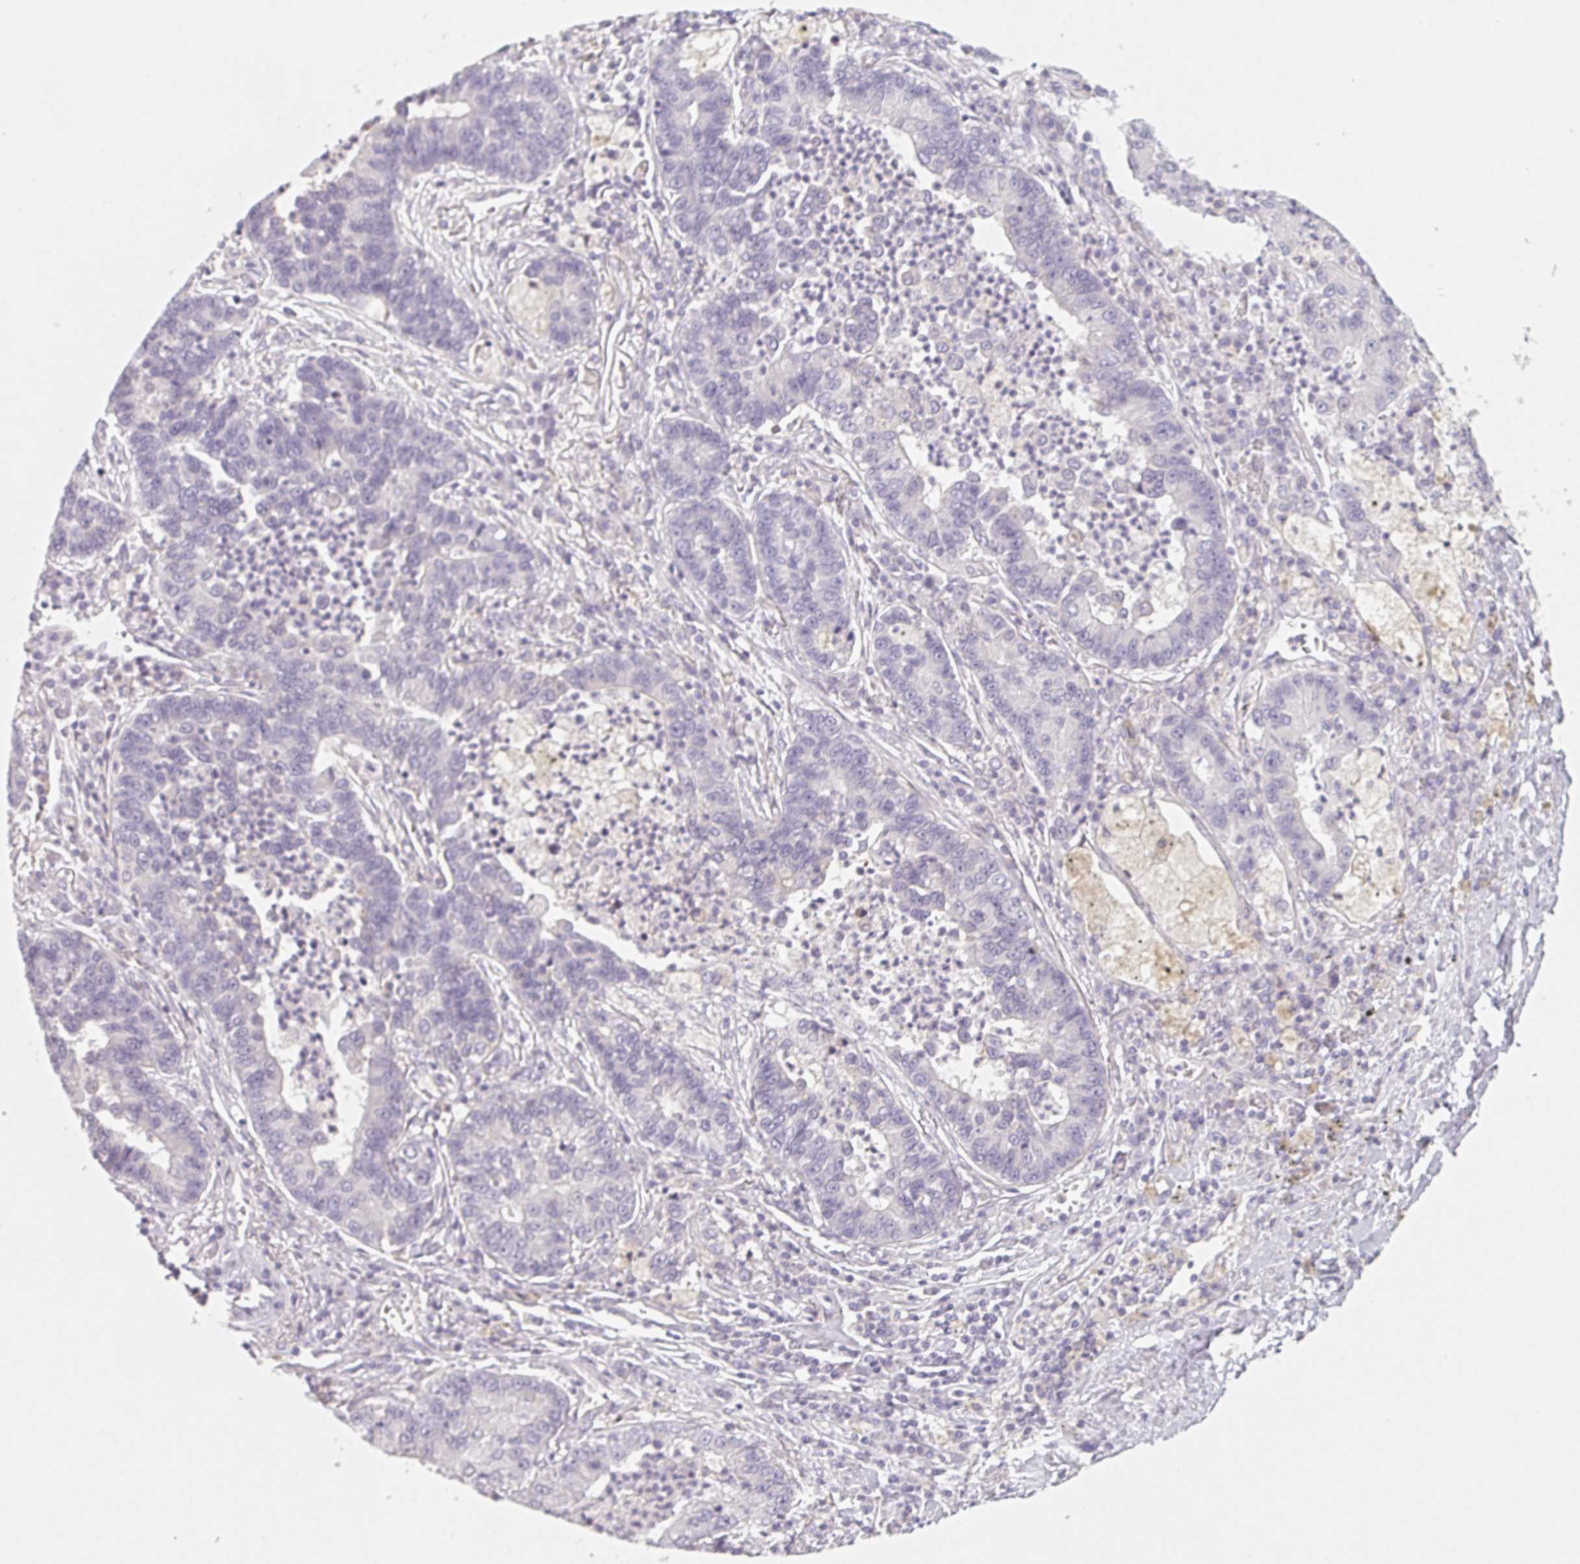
{"staining": {"intensity": "negative", "quantity": "none", "location": "none"}, "tissue": "lung cancer", "cell_type": "Tumor cells", "image_type": "cancer", "snomed": [{"axis": "morphology", "description": "Adenocarcinoma, NOS"}, {"axis": "topography", "description": "Lung"}], "caption": "Immunohistochemistry (IHC) of human adenocarcinoma (lung) demonstrates no staining in tumor cells. (DAB immunohistochemistry, high magnification).", "gene": "LRRC23", "patient": {"sex": "female", "age": 57}}